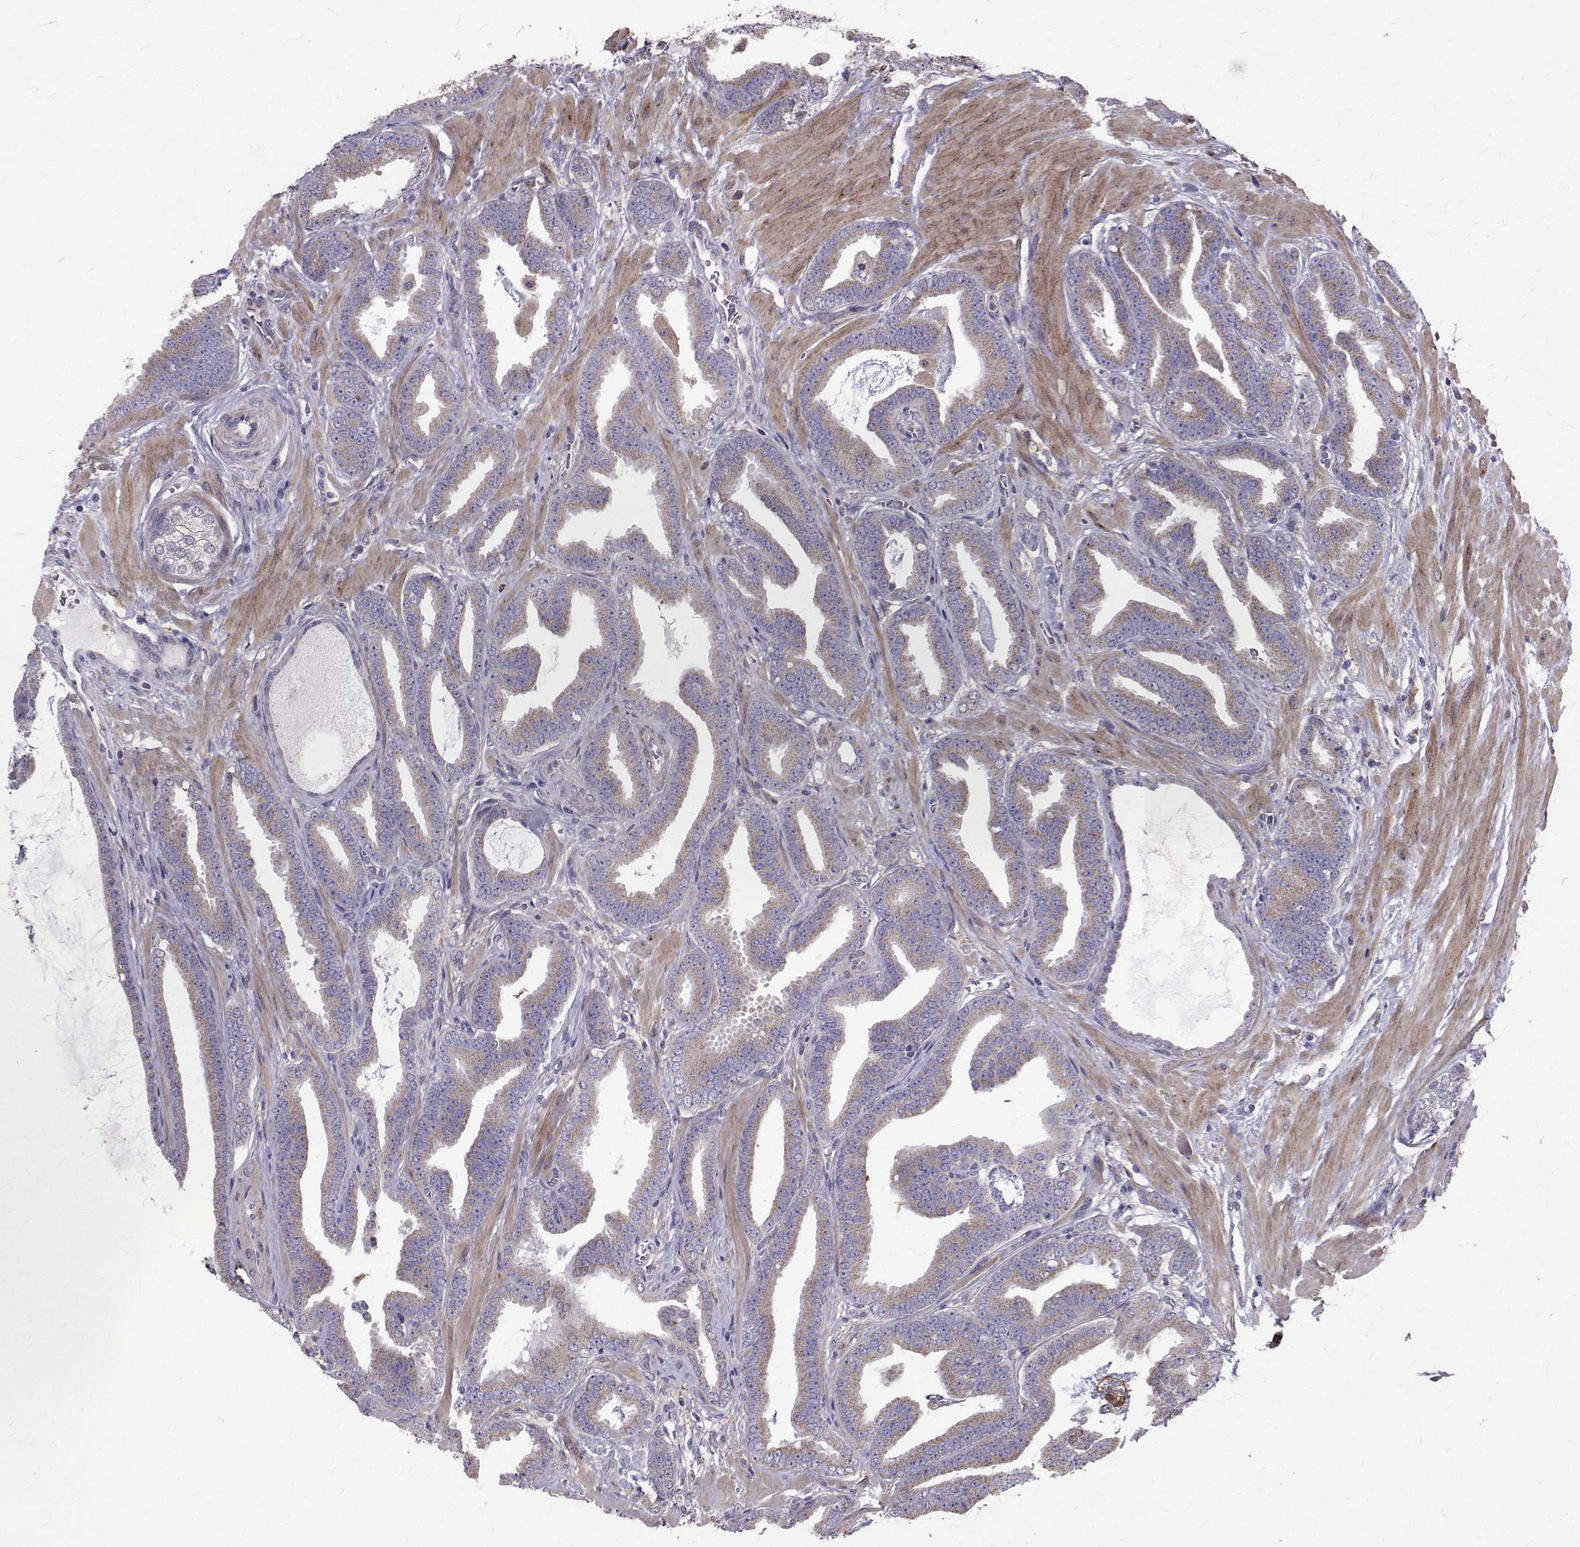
{"staining": {"intensity": "weak", "quantity": "25%-75%", "location": "cytoplasmic/membranous"}, "tissue": "prostate cancer", "cell_type": "Tumor cells", "image_type": "cancer", "snomed": [{"axis": "morphology", "description": "Adenocarcinoma, Low grade"}, {"axis": "topography", "description": "Prostate"}], "caption": "Adenocarcinoma (low-grade) (prostate) was stained to show a protein in brown. There is low levels of weak cytoplasmic/membranous expression in about 25%-75% of tumor cells.", "gene": "CCDC89", "patient": {"sex": "male", "age": 63}}